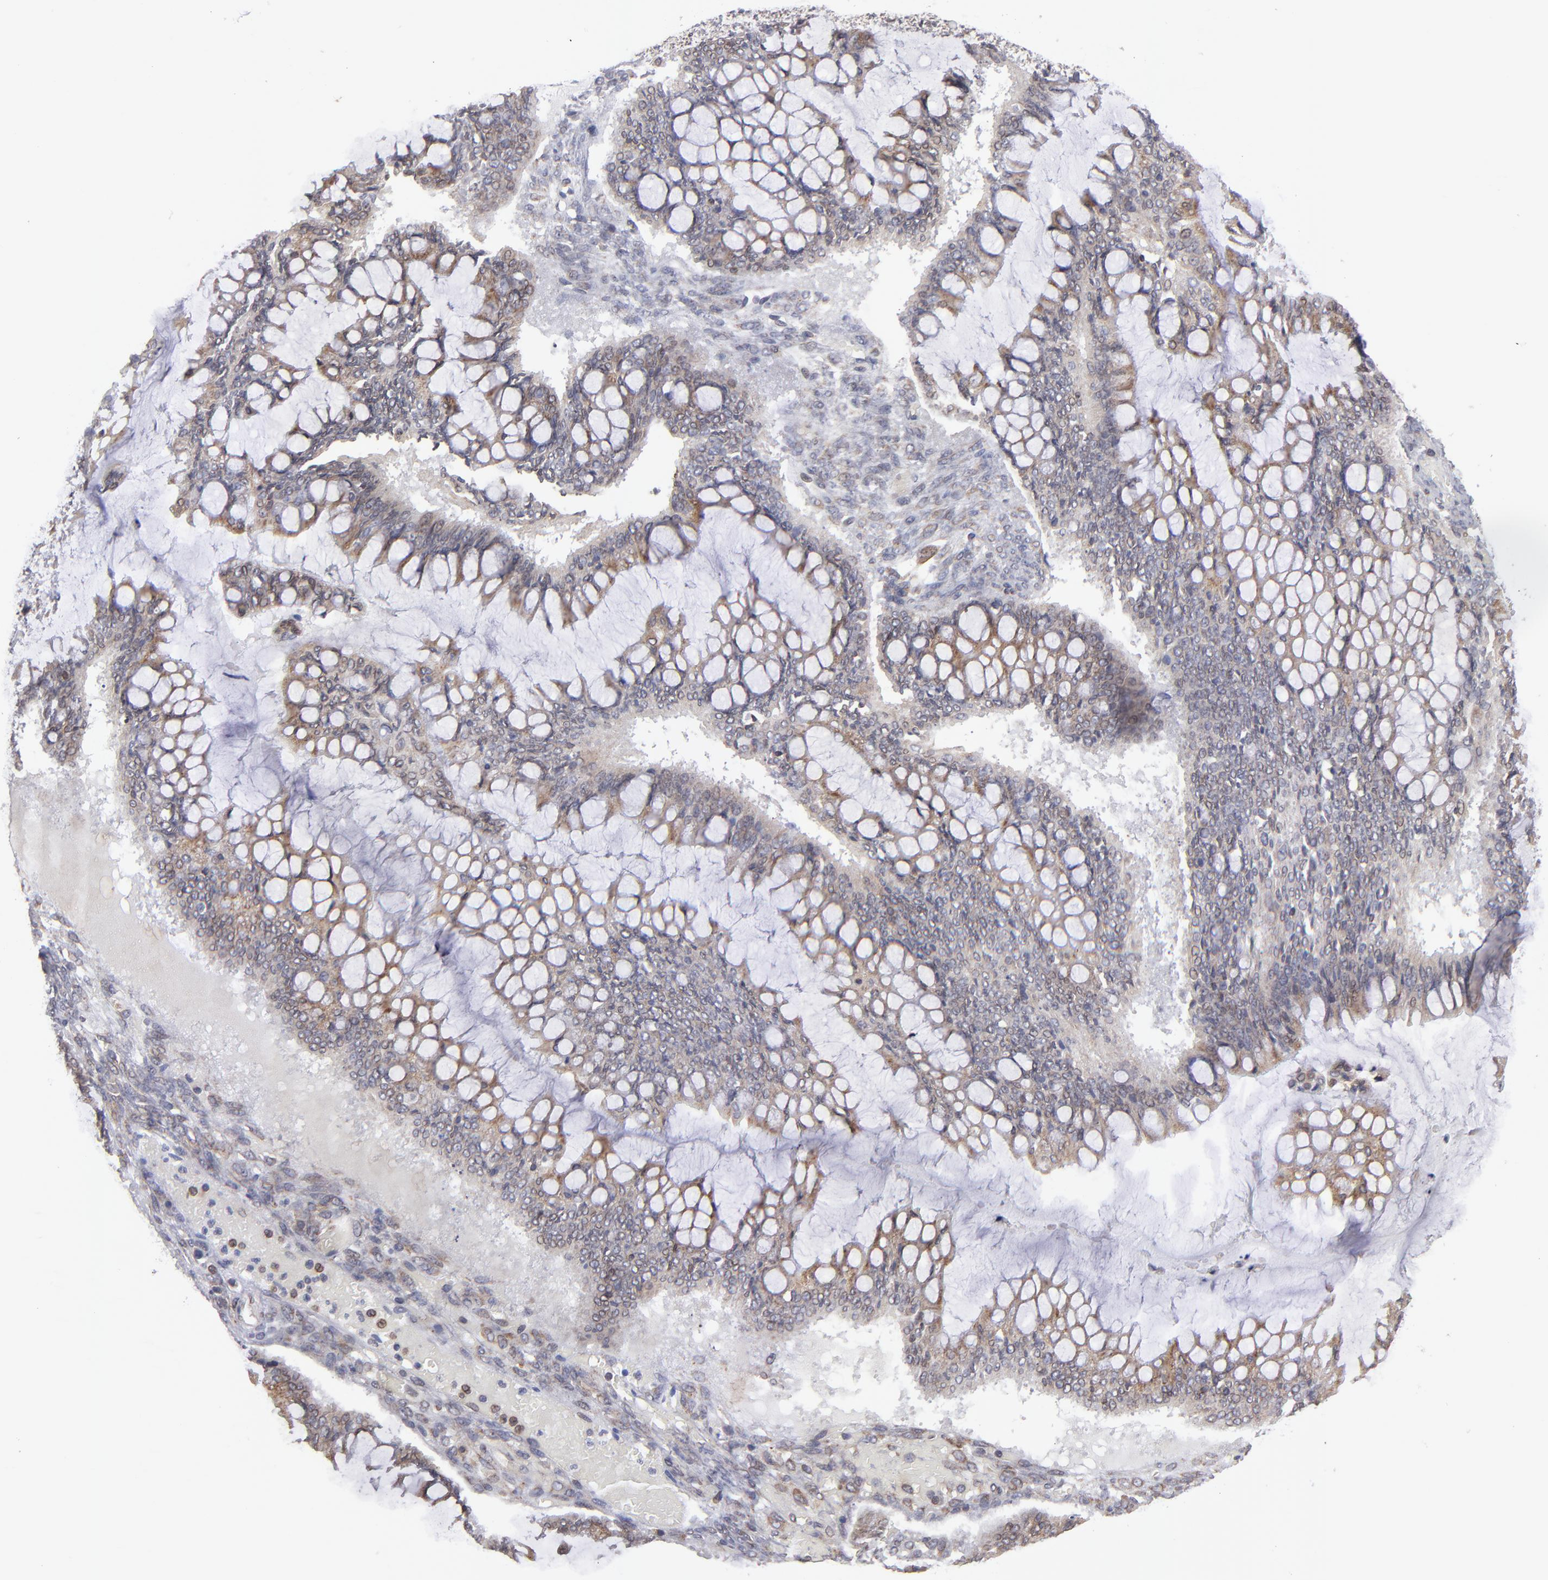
{"staining": {"intensity": "weak", "quantity": ">75%", "location": "cytoplasmic/membranous"}, "tissue": "ovarian cancer", "cell_type": "Tumor cells", "image_type": "cancer", "snomed": [{"axis": "morphology", "description": "Cystadenocarcinoma, mucinous, NOS"}, {"axis": "topography", "description": "Ovary"}], "caption": "Weak cytoplasmic/membranous staining for a protein is appreciated in about >75% of tumor cells of ovarian cancer (mucinous cystadenocarcinoma) using immunohistochemistry.", "gene": "TMX1", "patient": {"sex": "female", "age": 73}}